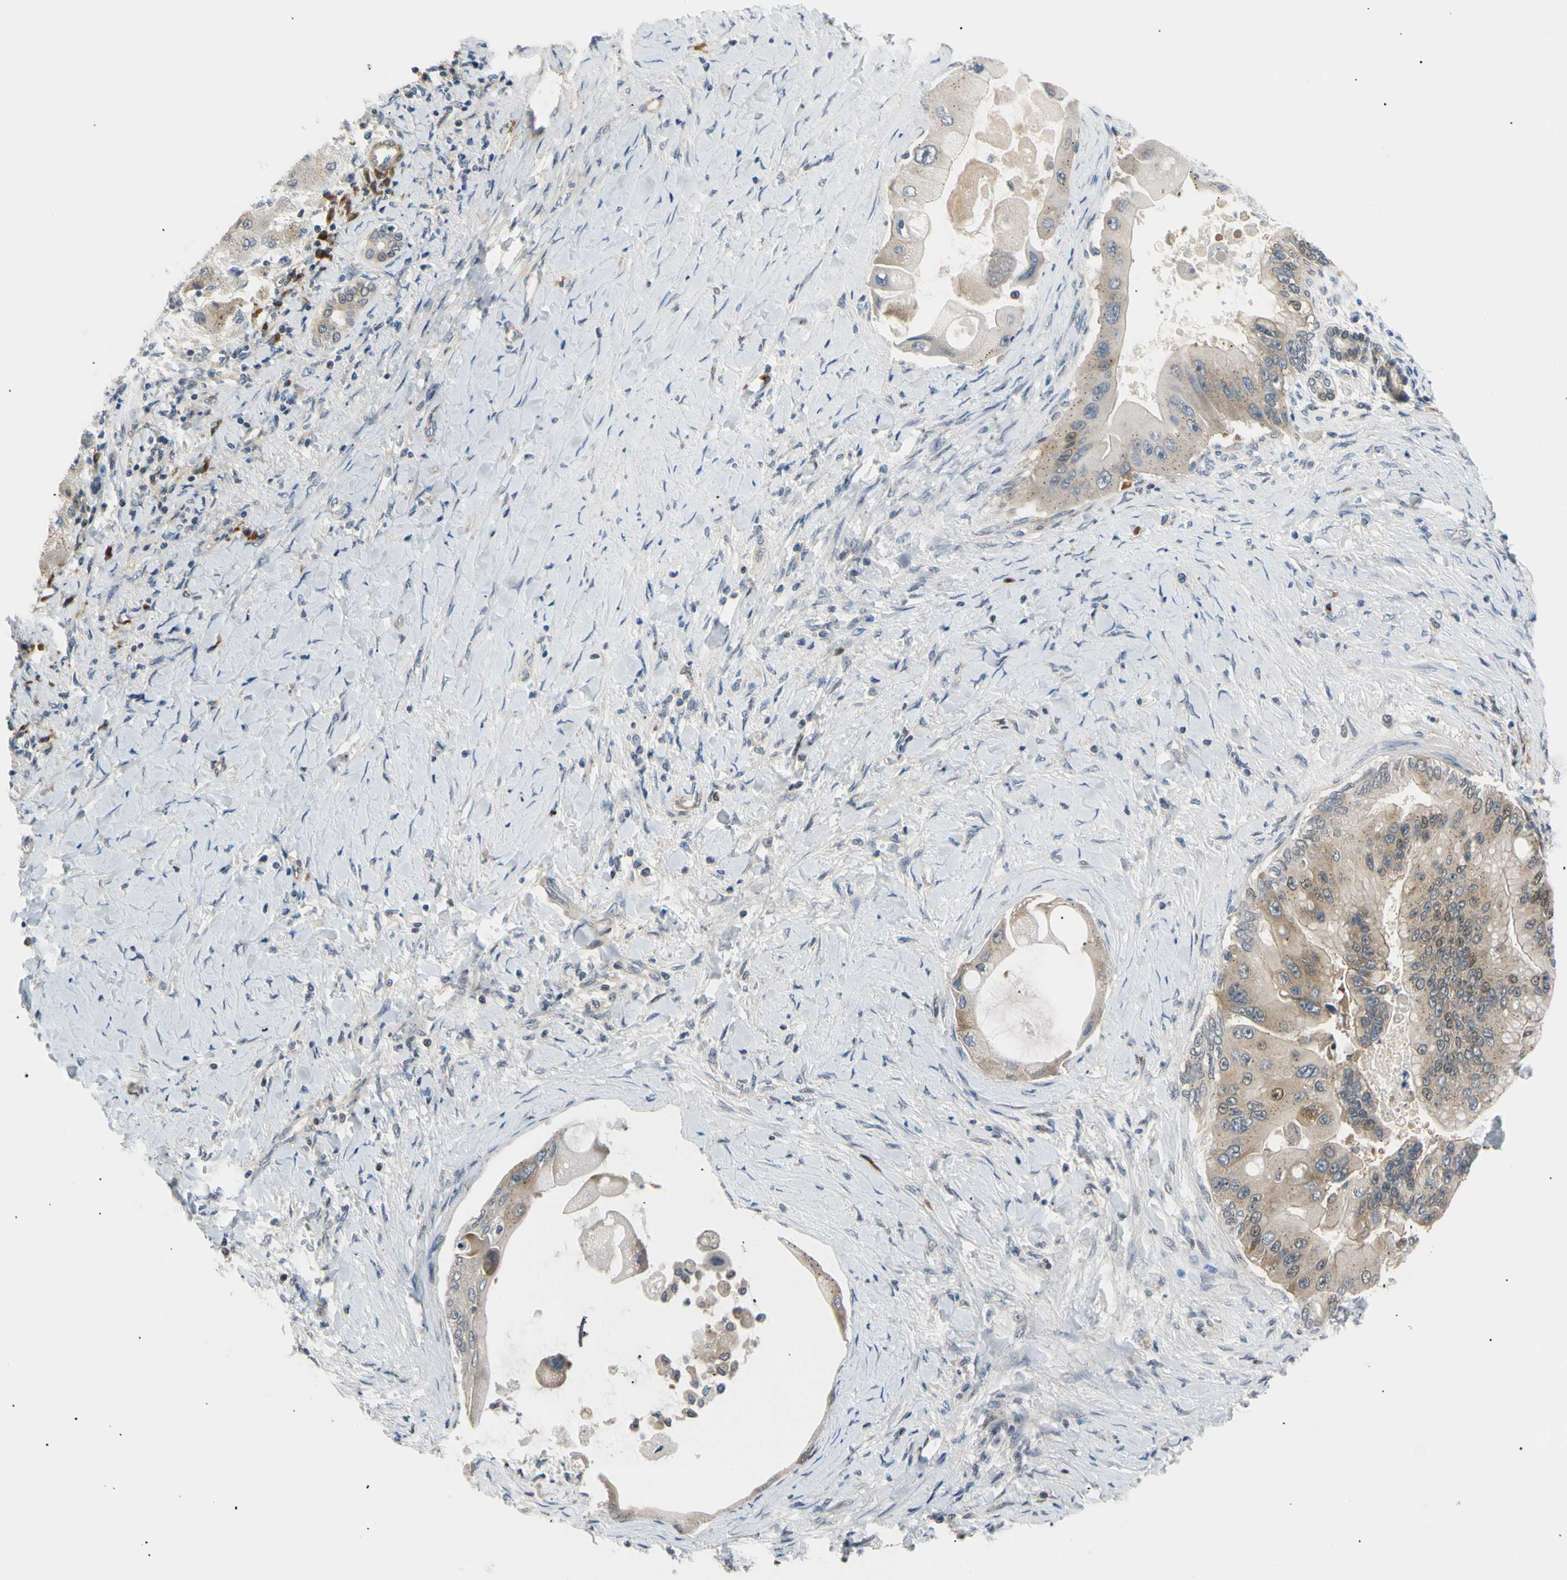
{"staining": {"intensity": "moderate", "quantity": "25%-75%", "location": "cytoplasmic/membranous"}, "tissue": "liver cancer", "cell_type": "Tumor cells", "image_type": "cancer", "snomed": [{"axis": "morphology", "description": "Normal tissue, NOS"}, {"axis": "morphology", "description": "Cholangiocarcinoma"}, {"axis": "topography", "description": "Liver"}, {"axis": "topography", "description": "Peripheral nerve tissue"}], "caption": "Tumor cells display moderate cytoplasmic/membranous staining in approximately 25%-75% of cells in liver cancer. The staining was performed using DAB, with brown indicating positive protein expression. Nuclei are stained blue with hematoxylin.", "gene": "SEC23B", "patient": {"sex": "male", "age": 50}}